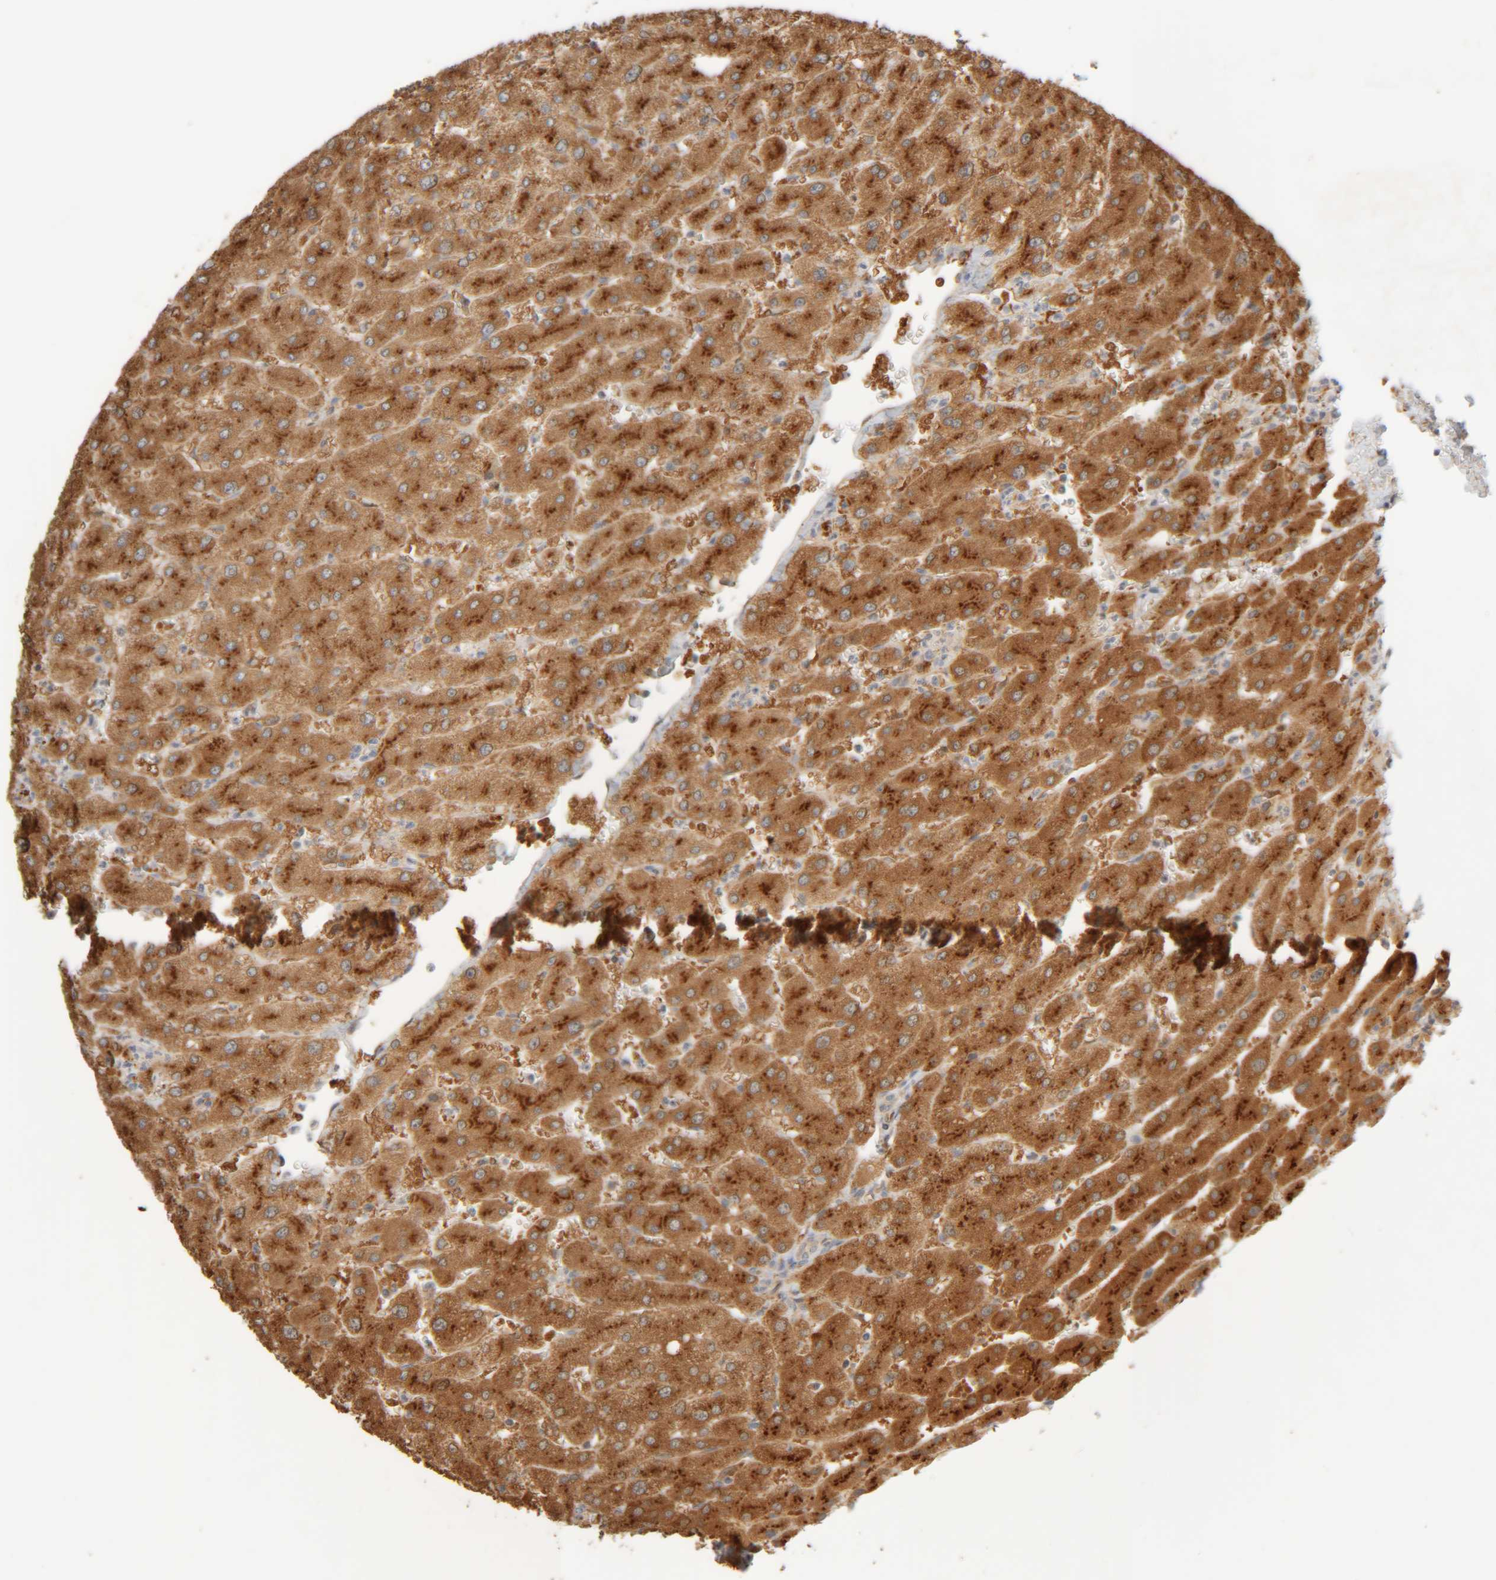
{"staining": {"intensity": "moderate", "quantity": ">75%", "location": "cytoplasmic/membranous"}, "tissue": "liver", "cell_type": "Cholangiocytes", "image_type": "normal", "snomed": [{"axis": "morphology", "description": "Normal tissue, NOS"}, {"axis": "topography", "description": "Liver"}], "caption": "Moderate cytoplasmic/membranous protein positivity is seen in approximately >75% of cholangiocytes in liver.", "gene": "TMEM192", "patient": {"sex": "male", "age": 55}}